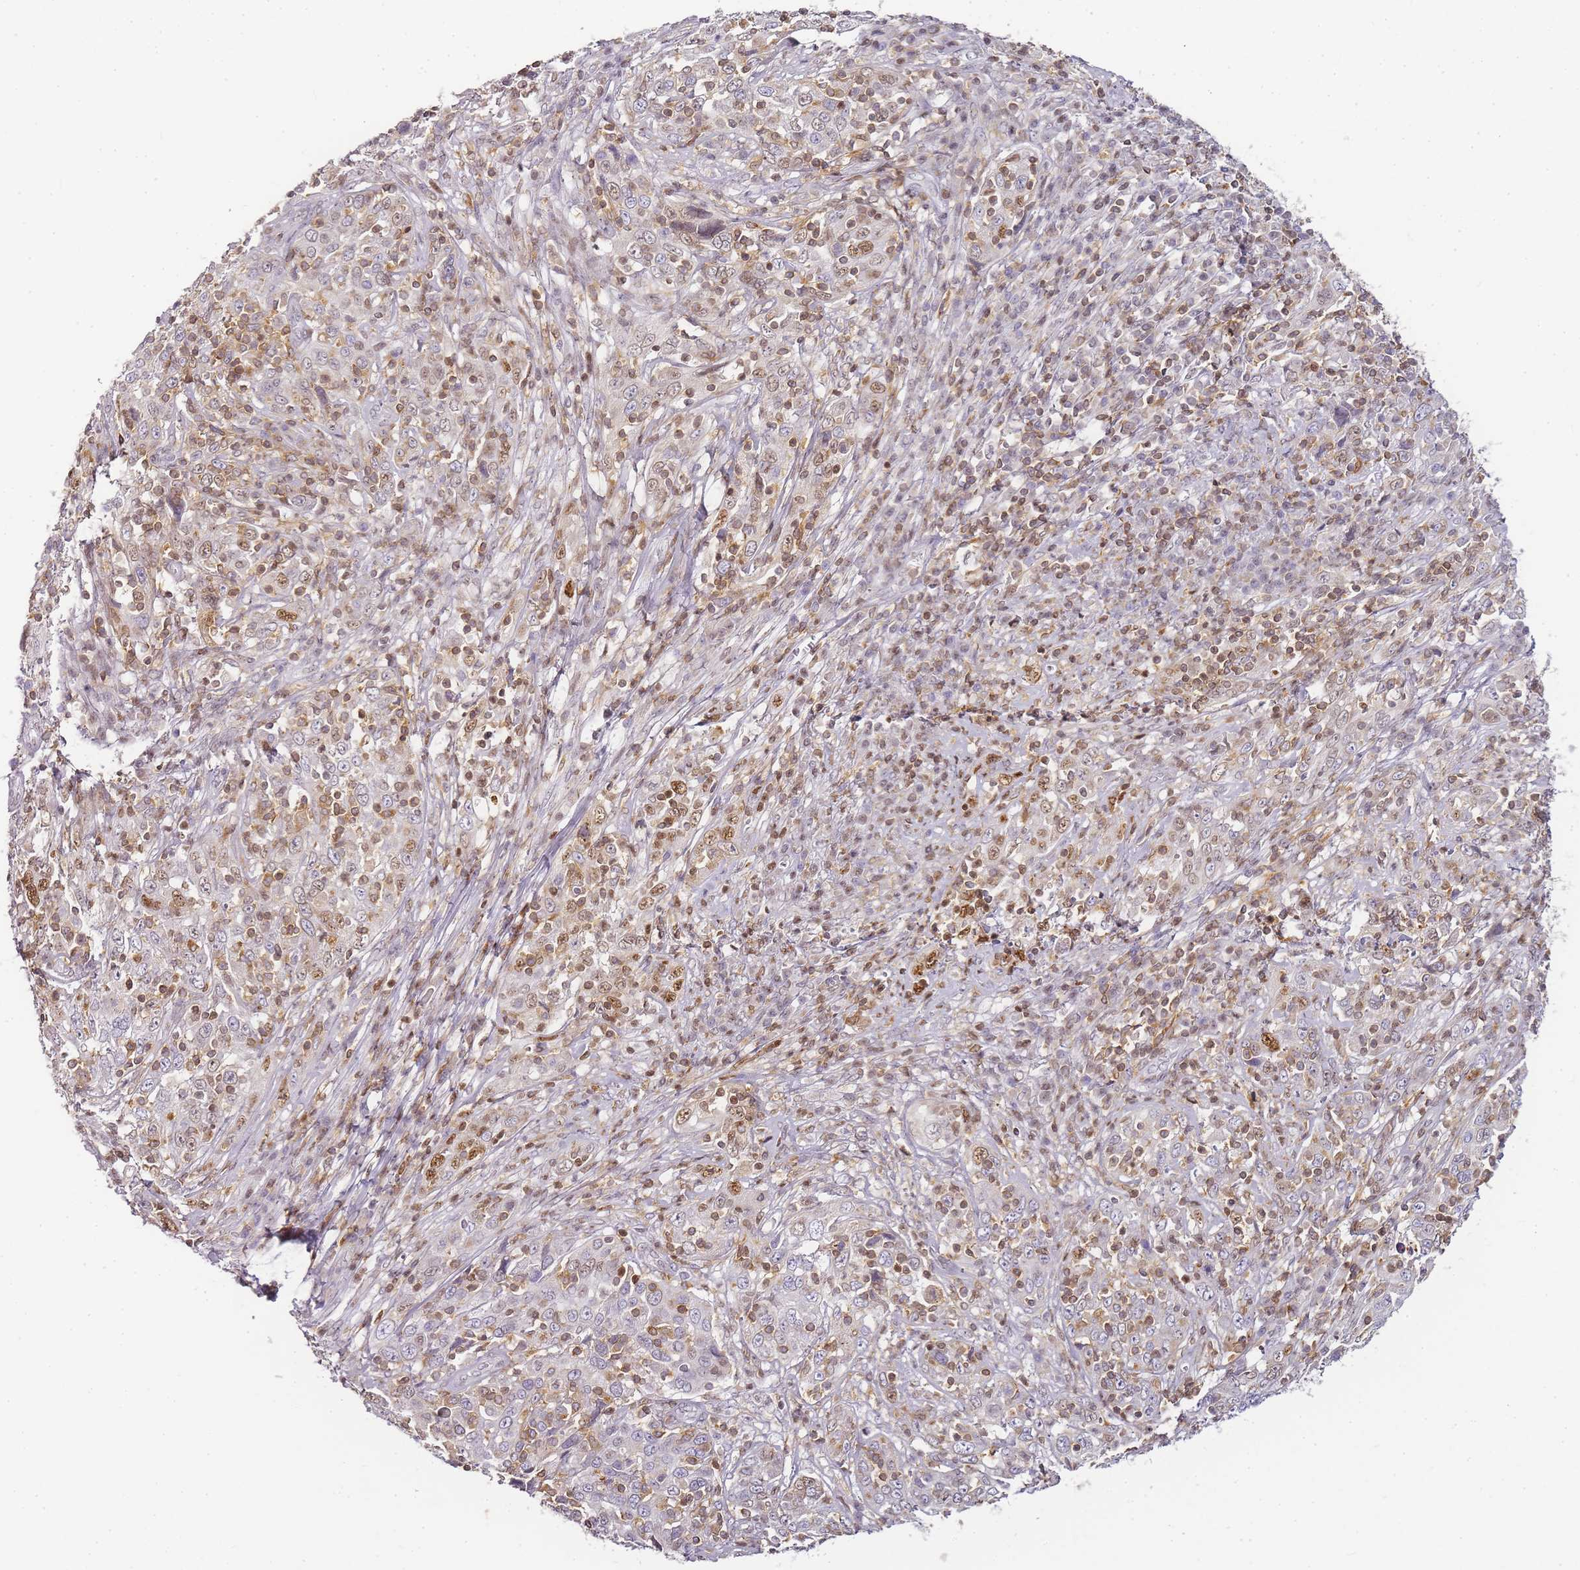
{"staining": {"intensity": "negative", "quantity": "none", "location": "none"}, "tissue": "cervical cancer", "cell_type": "Tumor cells", "image_type": "cancer", "snomed": [{"axis": "morphology", "description": "Squamous cell carcinoma, NOS"}, {"axis": "topography", "description": "Cervix"}], "caption": "Immunohistochemistry (IHC) photomicrograph of human cervical cancer stained for a protein (brown), which exhibits no staining in tumor cells. (Brightfield microscopy of DAB IHC at high magnification).", "gene": "JAKMIP1", "patient": {"sex": "female", "age": 46}}